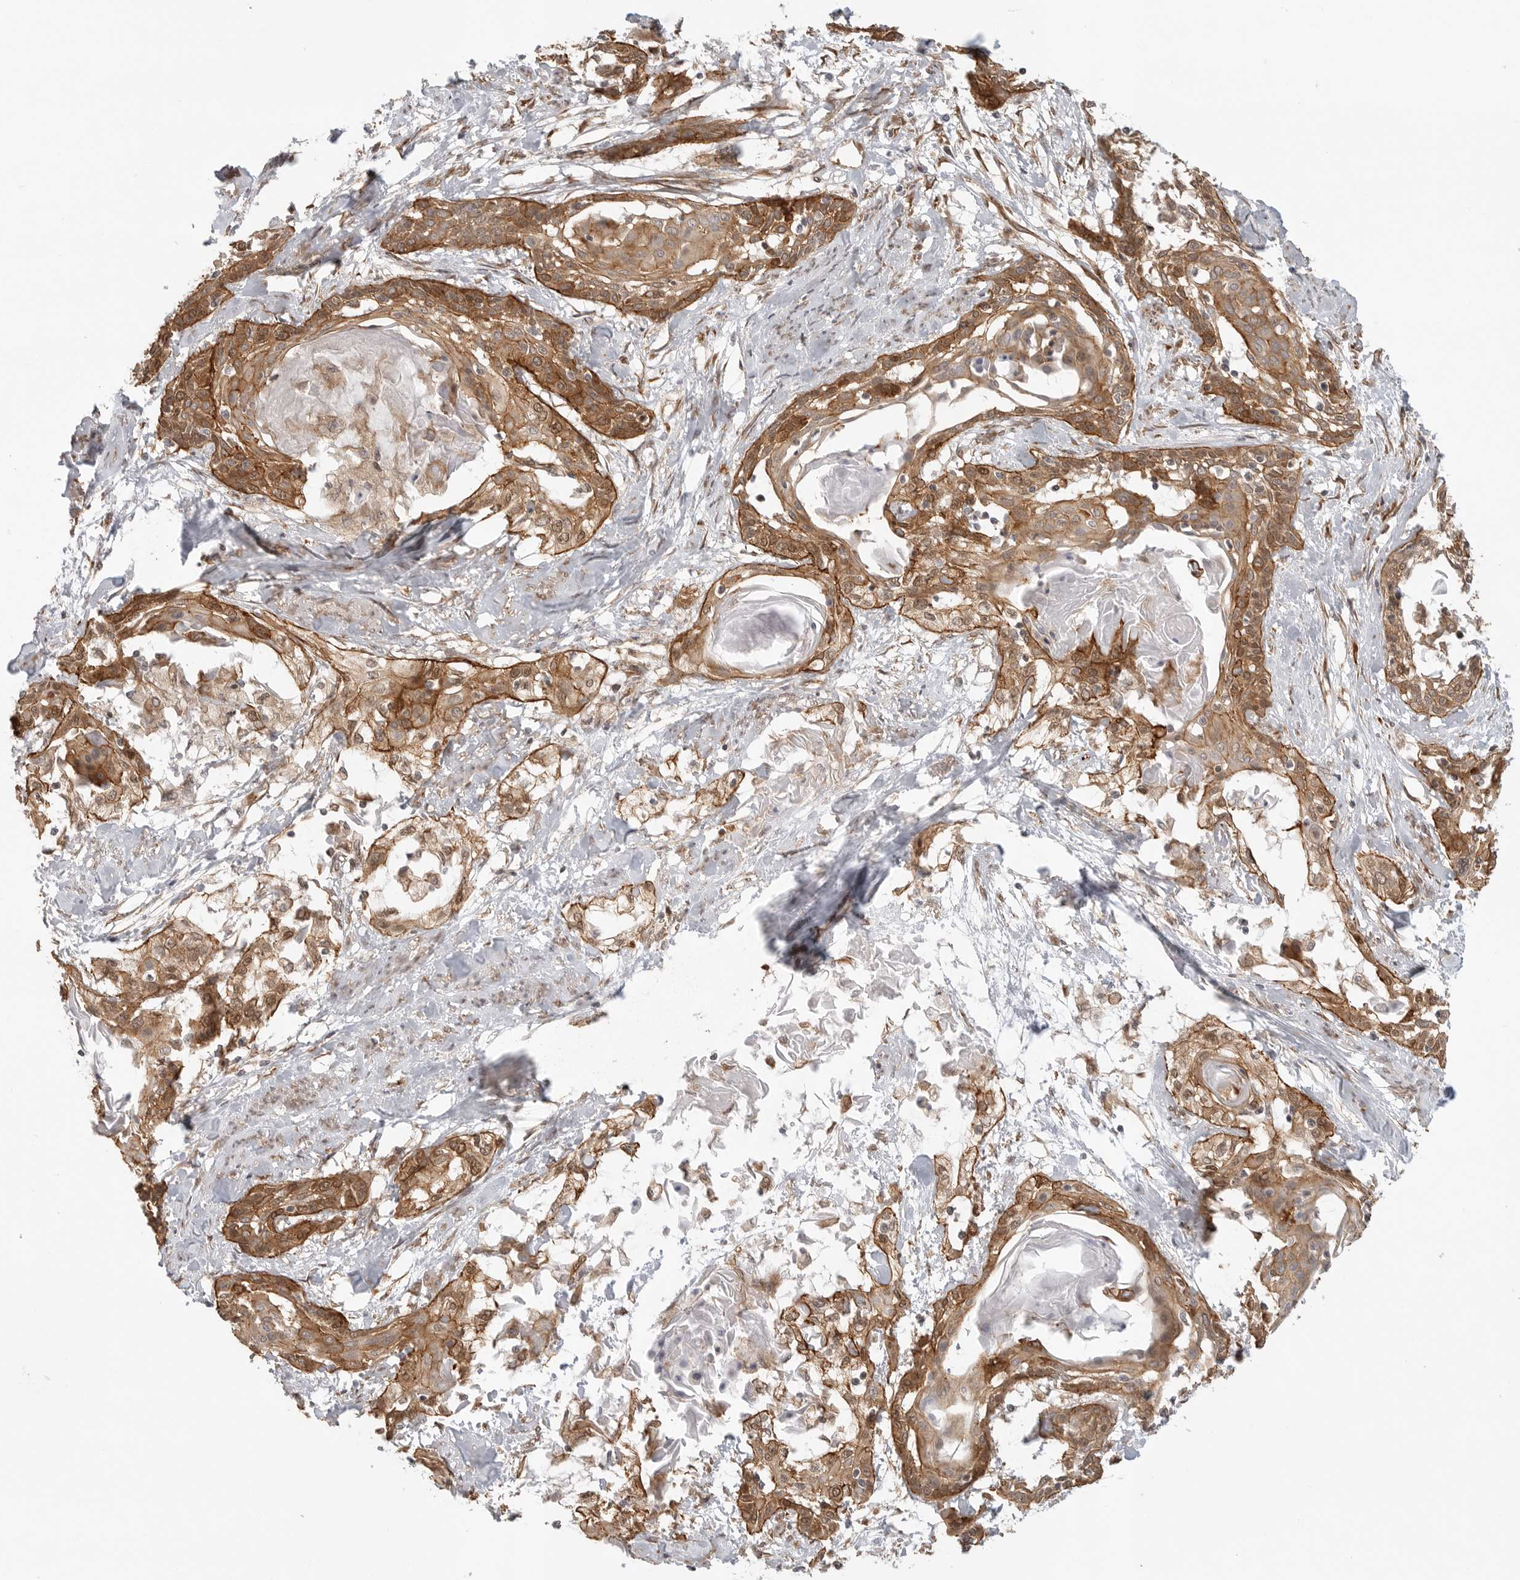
{"staining": {"intensity": "moderate", "quantity": ">75%", "location": "cytoplasmic/membranous,nuclear"}, "tissue": "cervical cancer", "cell_type": "Tumor cells", "image_type": "cancer", "snomed": [{"axis": "morphology", "description": "Squamous cell carcinoma, NOS"}, {"axis": "topography", "description": "Cervix"}], "caption": "The image exhibits immunohistochemical staining of cervical cancer (squamous cell carcinoma). There is moderate cytoplasmic/membranous and nuclear staining is present in about >75% of tumor cells.", "gene": "ATOH7", "patient": {"sex": "female", "age": 57}}